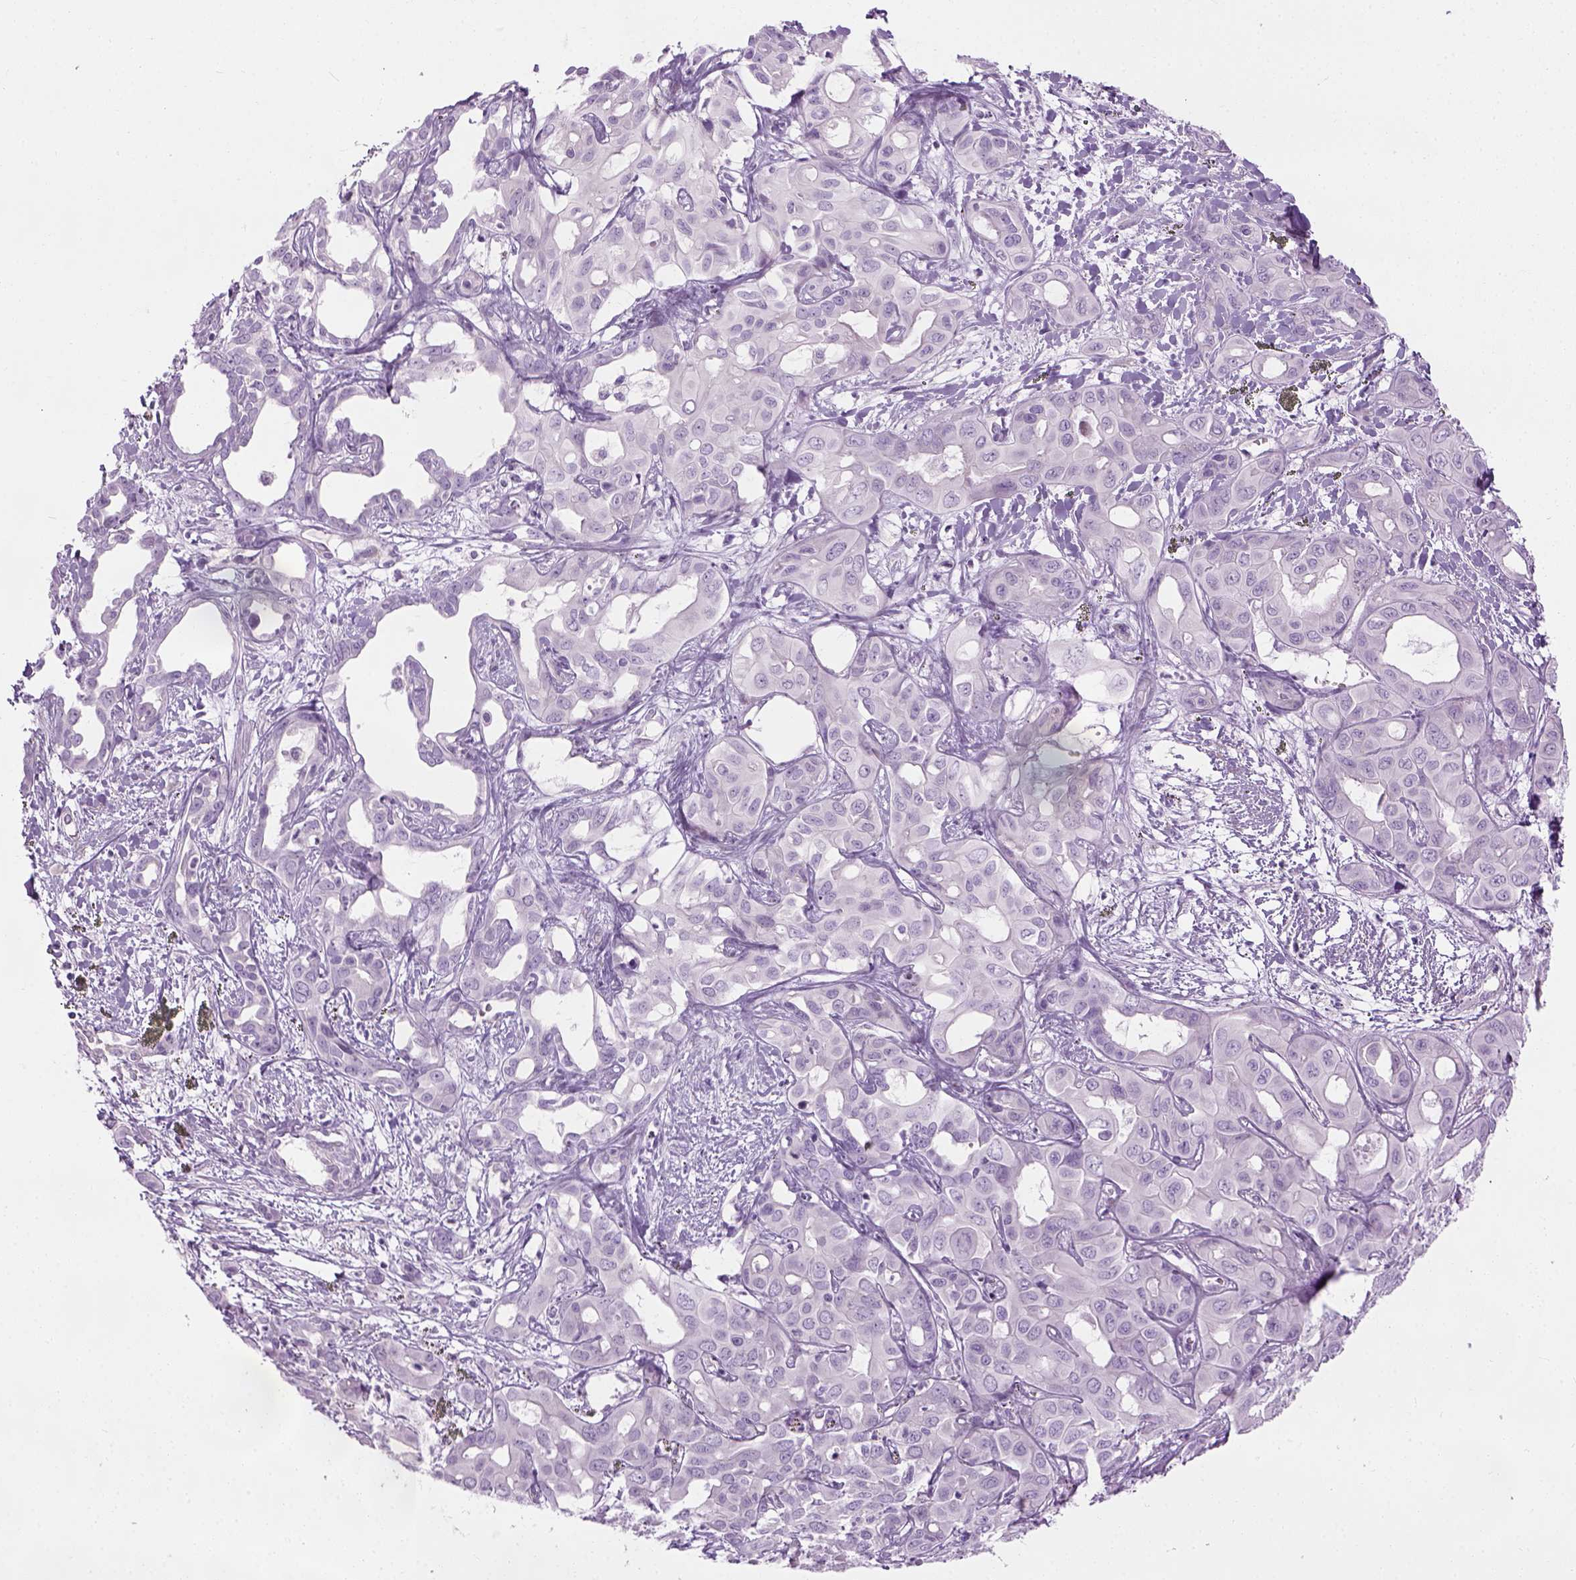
{"staining": {"intensity": "negative", "quantity": "none", "location": "none"}, "tissue": "liver cancer", "cell_type": "Tumor cells", "image_type": "cancer", "snomed": [{"axis": "morphology", "description": "Cholangiocarcinoma"}, {"axis": "topography", "description": "Liver"}], "caption": "Immunohistochemistry micrograph of human cholangiocarcinoma (liver) stained for a protein (brown), which demonstrates no staining in tumor cells. (DAB (3,3'-diaminobenzidine) immunohistochemistry, high magnification).", "gene": "CIBAR2", "patient": {"sex": "female", "age": 60}}